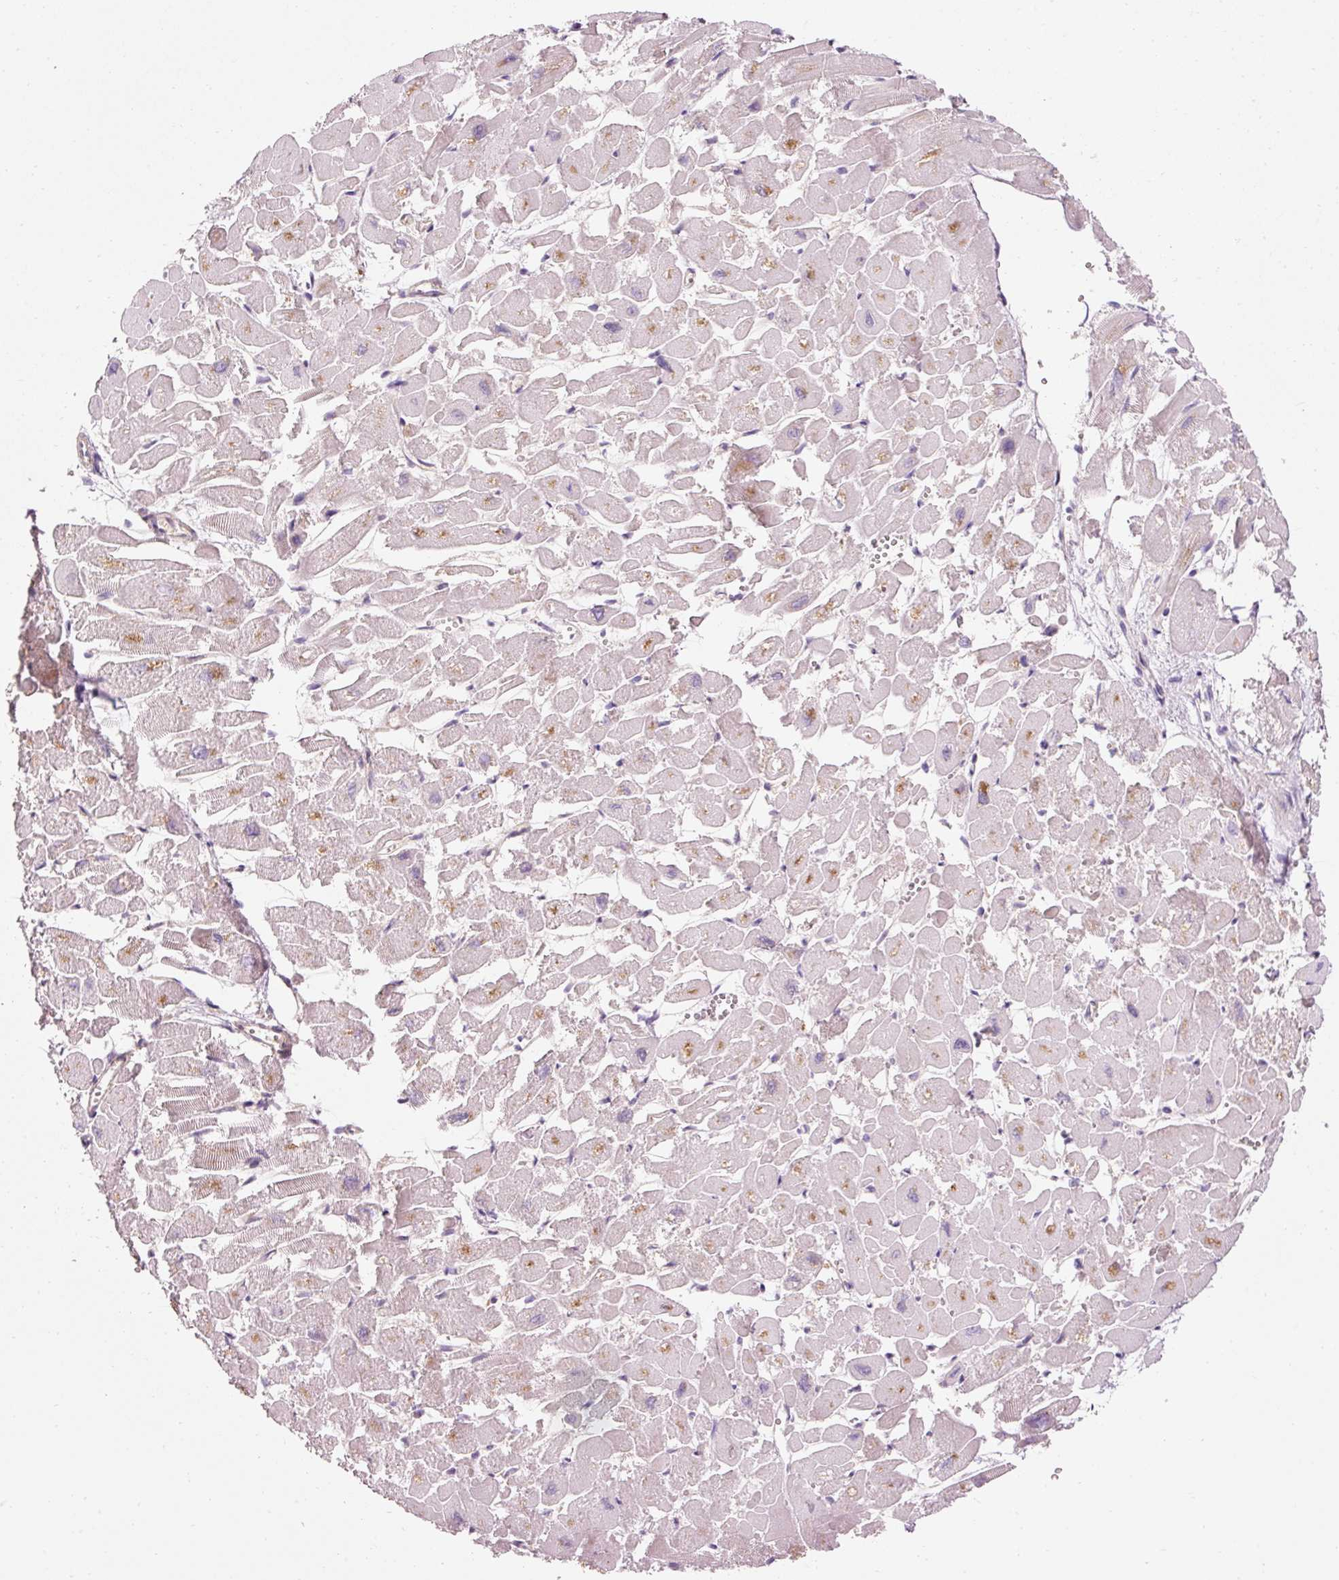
{"staining": {"intensity": "weak", "quantity": "25%-75%", "location": "cytoplasmic/membranous"}, "tissue": "heart muscle", "cell_type": "Cardiomyocytes", "image_type": "normal", "snomed": [{"axis": "morphology", "description": "Normal tissue, NOS"}, {"axis": "topography", "description": "Heart"}], "caption": "A brown stain labels weak cytoplasmic/membranous positivity of a protein in cardiomyocytes of unremarkable heart muscle.", "gene": "NAPA", "patient": {"sex": "male", "age": 54}}